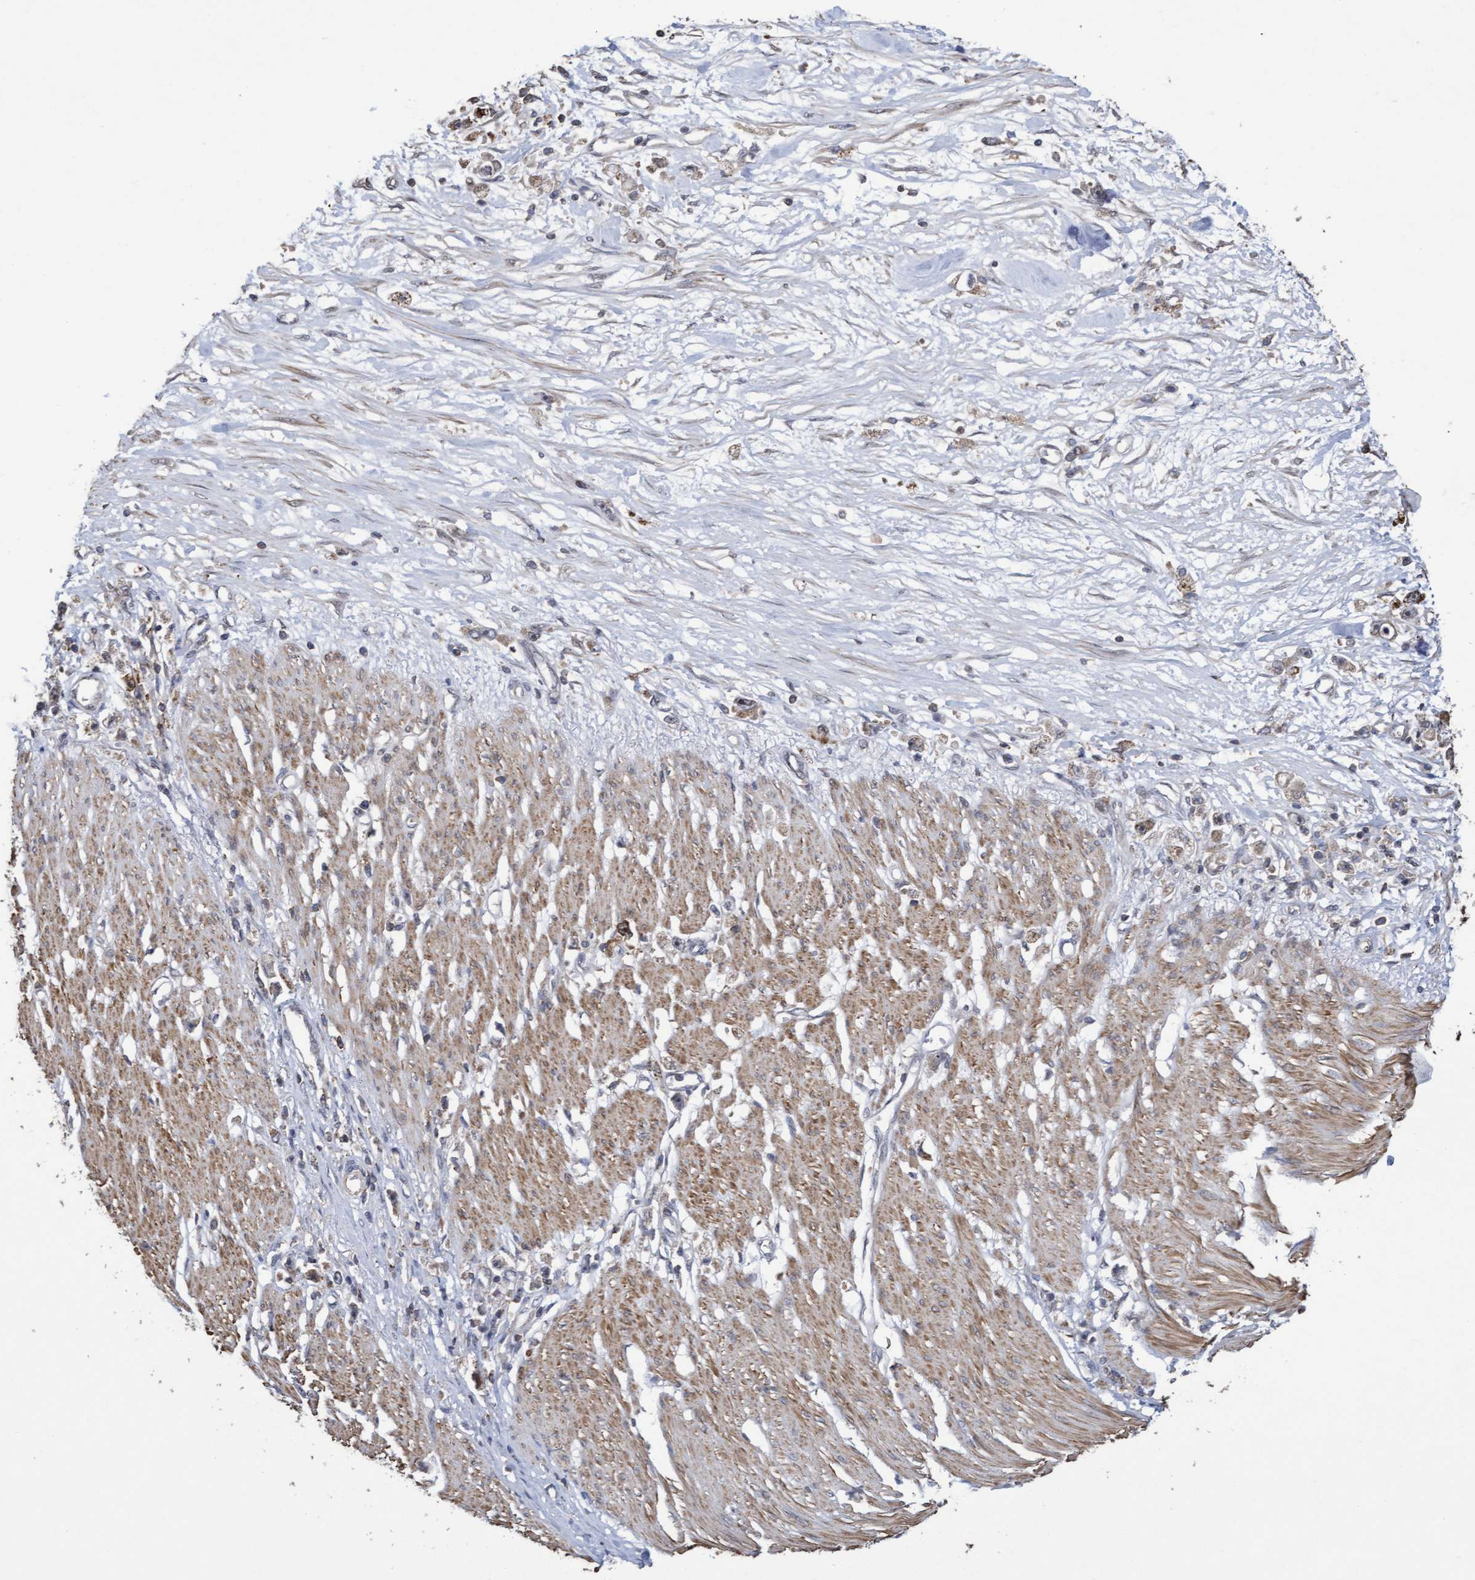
{"staining": {"intensity": "moderate", "quantity": ">75%", "location": "cytoplasmic/membranous"}, "tissue": "stomach cancer", "cell_type": "Tumor cells", "image_type": "cancer", "snomed": [{"axis": "morphology", "description": "Adenocarcinoma, NOS"}, {"axis": "topography", "description": "Stomach"}], "caption": "The image demonstrates a brown stain indicating the presence of a protein in the cytoplasmic/membranous of tumor cells in stomach adenocarcinoma.", "gene": "SLBP", "patient": {"sex": "female", "age": 59}}